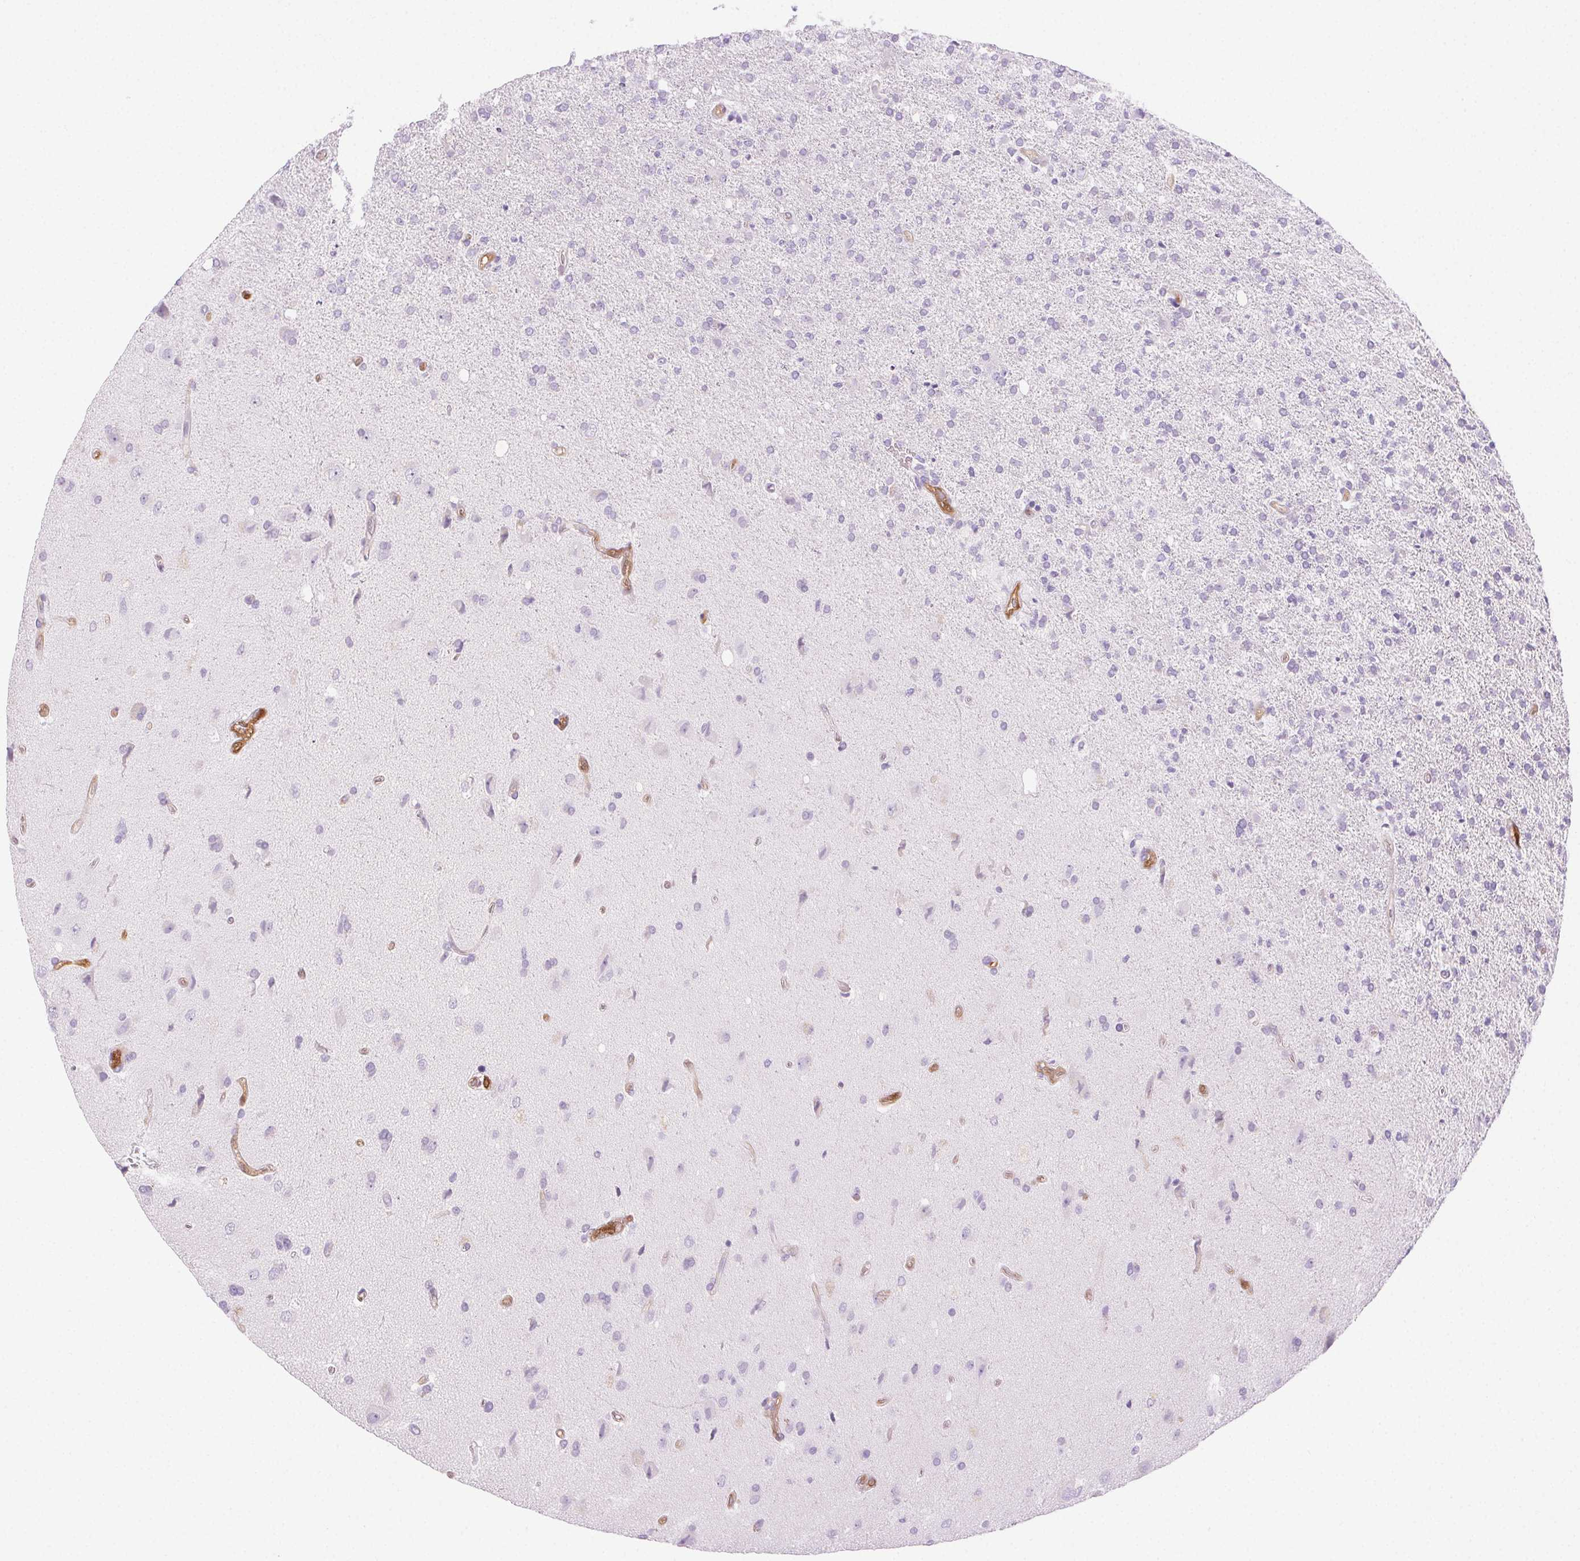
{"staining": {"intensity": "negative", "quantity": "none", "location": "none"}, "tissue": "glioma", "cell_type": "Tumor cells", "image_type": "cancer", "snomed": [{"axis": "morphology", "description": "Glioma, malignant, High grade"}, {"axis": "topography", "description": "Cerebral cortex"}], "caption": "Tumor cells are negative for brown protein staining in glioma. (Stains: DAB (3,3'-diaminobenzidine) immunohistochemistry with hematoxylin counter stain, Microscopy: brightfield microscopy at high magnification).", "gene": "TMEM45A", "patient": {"sex": "male", "age": 70}}